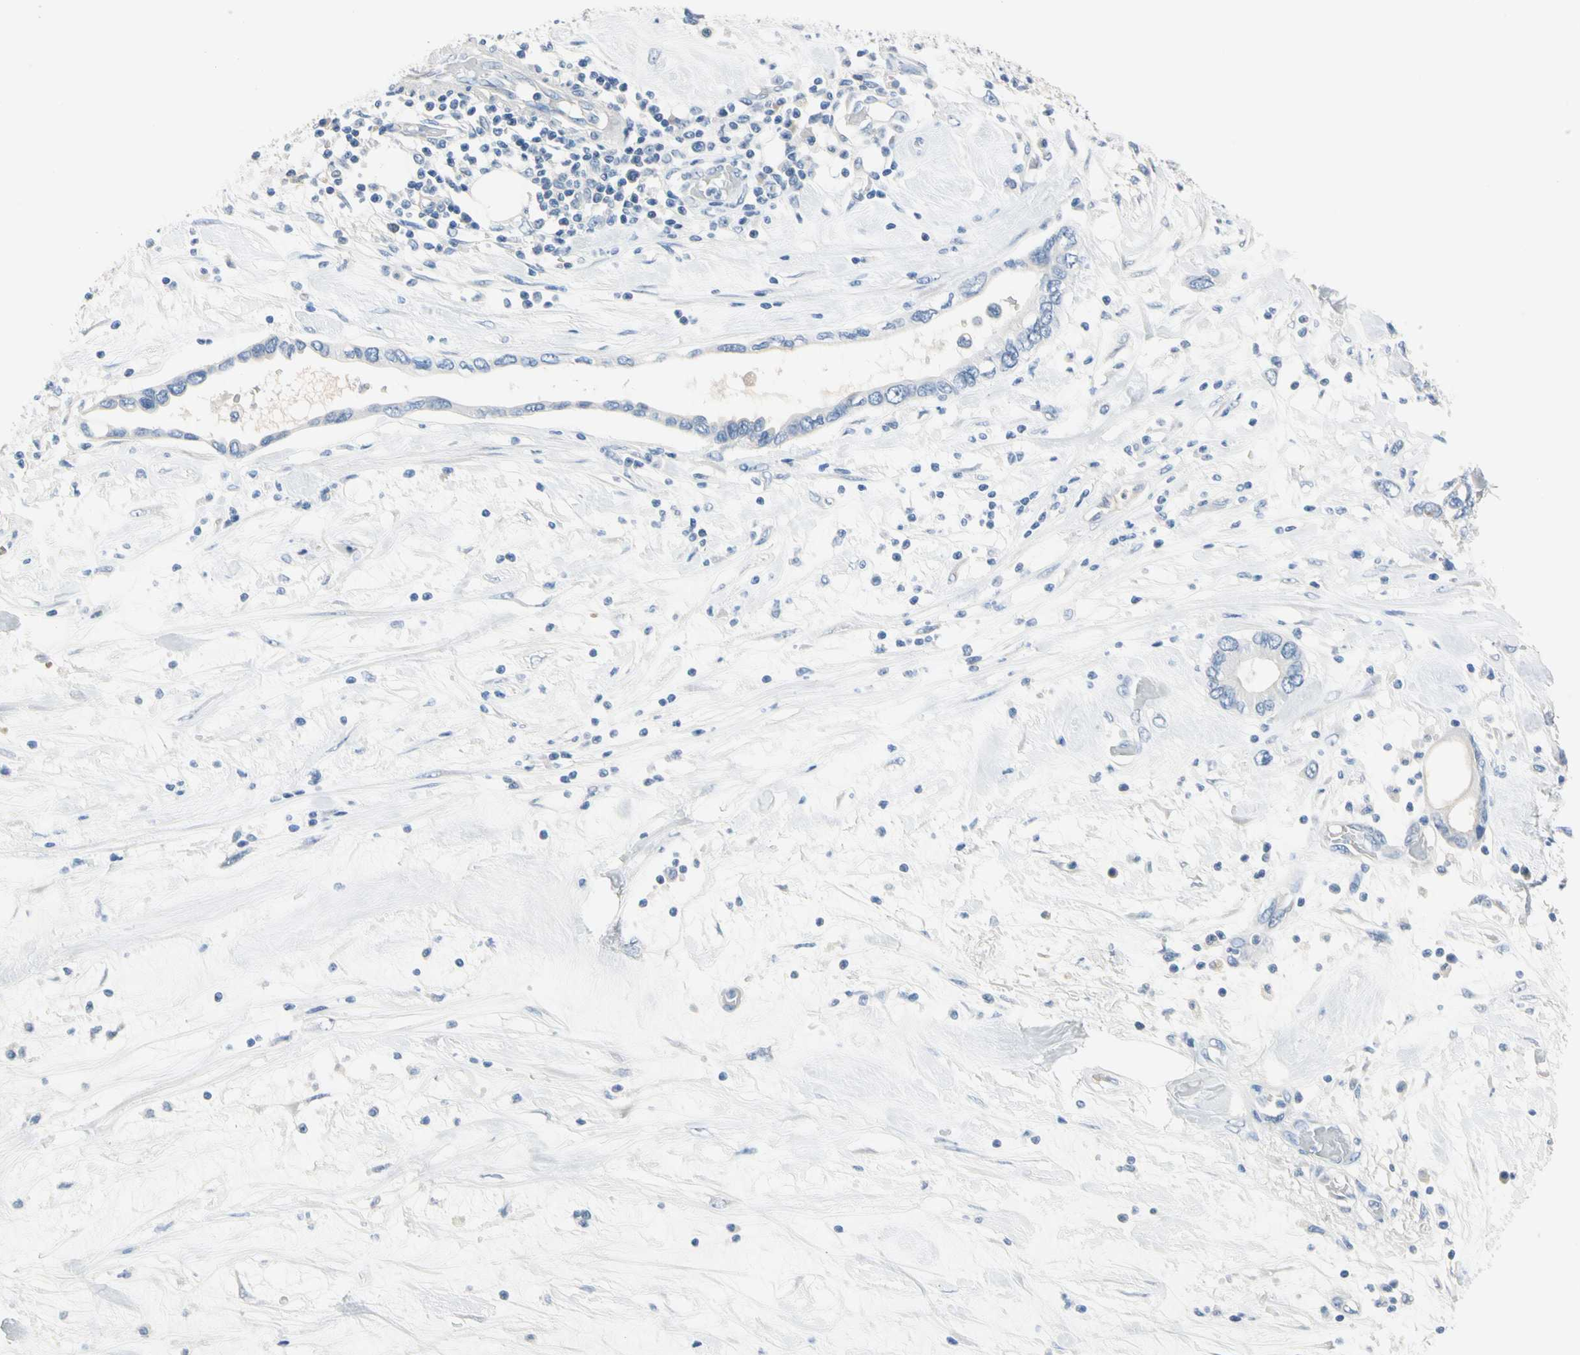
{"staining": {"intensity": "negative", "quantity": "none", "location": "none"}, "tissue": "pancreatic cancer", "cell_type": "Tumor cells", "image_type": "cancer", "snomed": [{"axis": "morphology", "description": "Adenocarcinoma, NOS"}, {"axis": "topography", "description": "Pancreas"}], "caption": "IHC micrograph of neoplastic tissue: human pancreatic adenocarcinoma stained with DAB (3,3'-diaminobenzidine) reveals no significant protein positivity in tumor cells. (DAB (3,3'-diaminobenzidine) immunohistochemistry (IHC), high magnification).", "gene": "MARK1", "patient": {"sex": "female", "age": 57}}